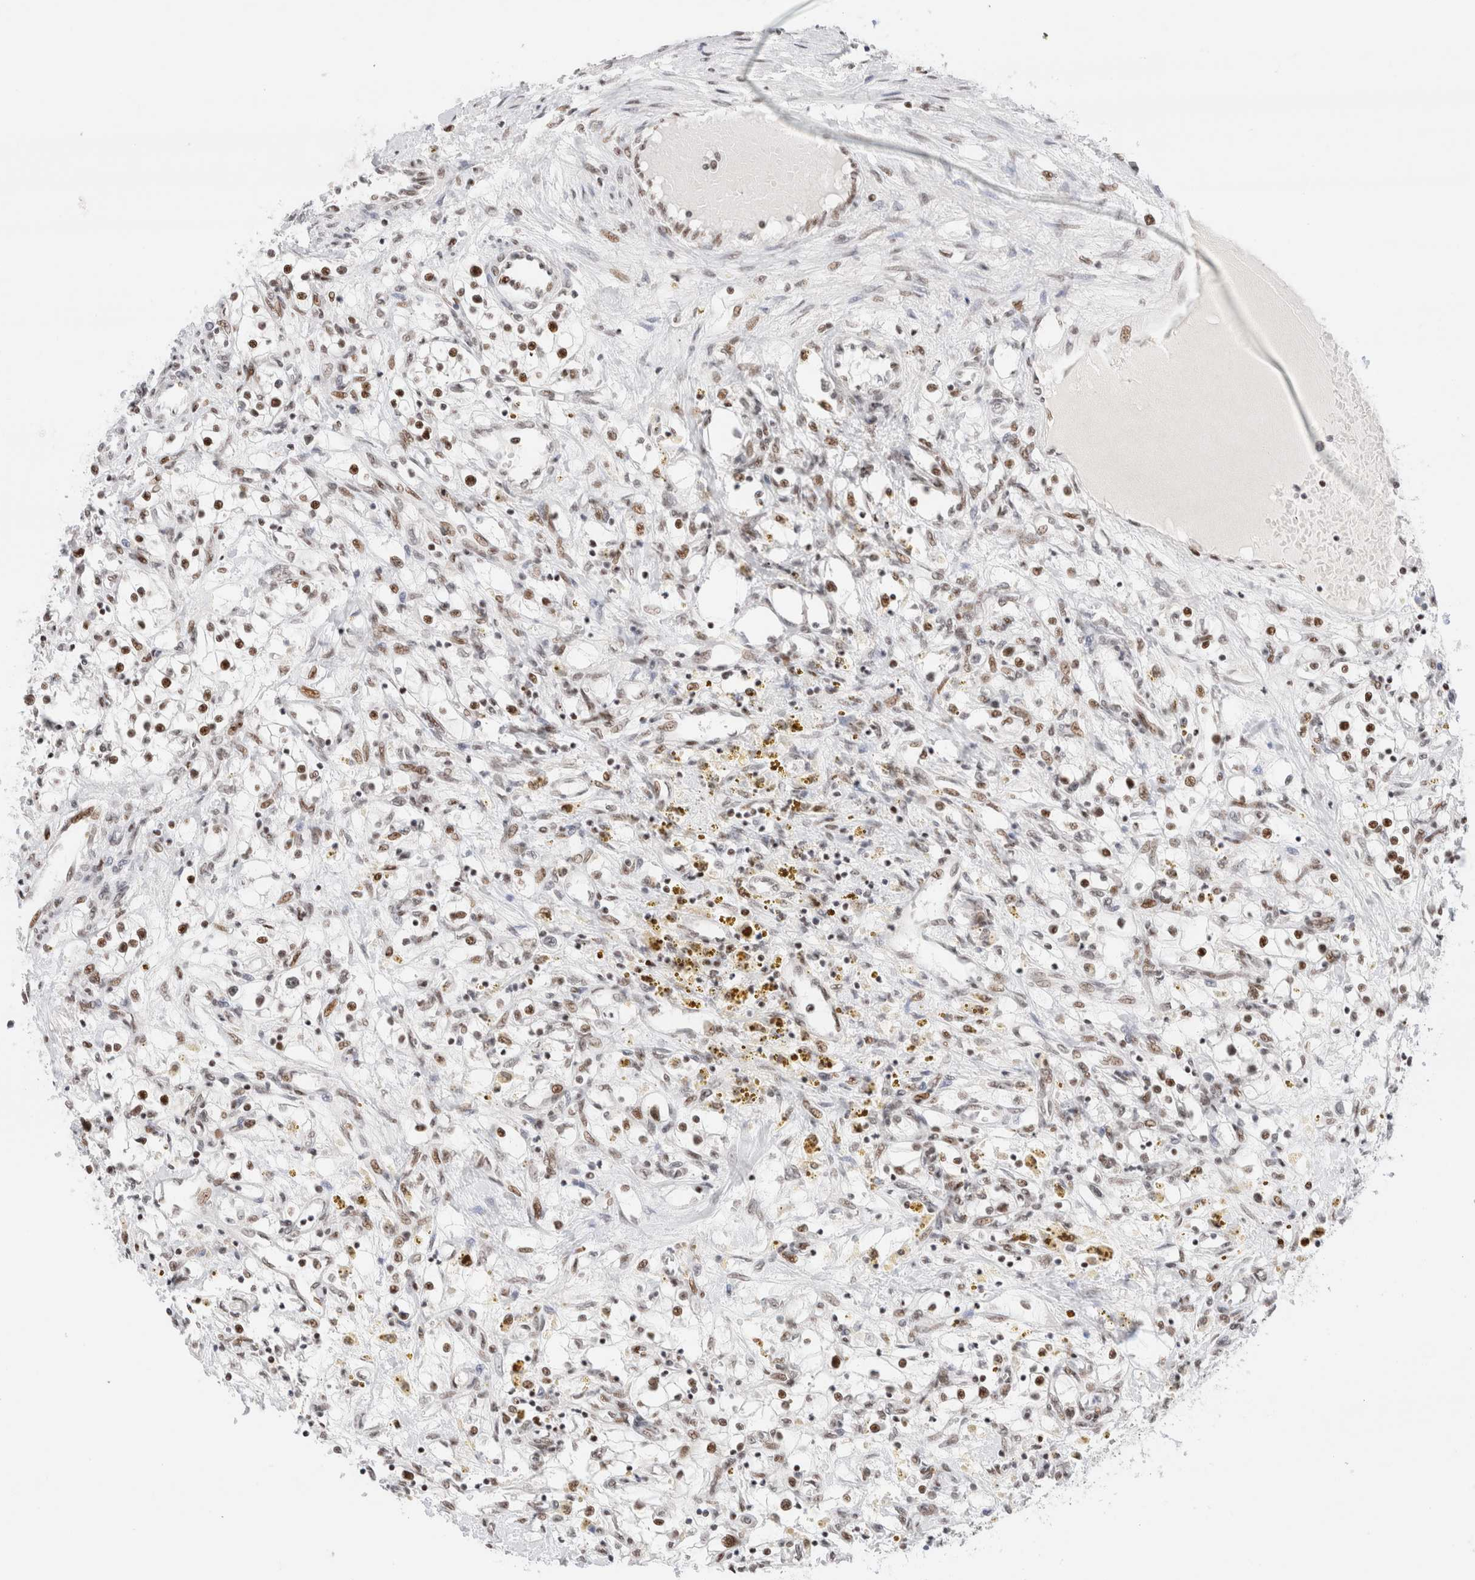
{"staining": {"intensity": "moderate", "quantity": ">75%", "location": "nuclear"}, "tissue": "renal cancer", "cell_type": "Tumor cells", "image_type": "cancer", "snomed": [{"axis": "morphology", "description": "Adenocarcinoma, NOS"}, {"axis": "topography", "description": "Kidney"}], "caption": "Protein analysis of renal cancer tissue shows moderate nuclear expression in about >75% of tumor cells.", "gene": "ZNF282", "patient": {"sex": "male", "age": 68}}